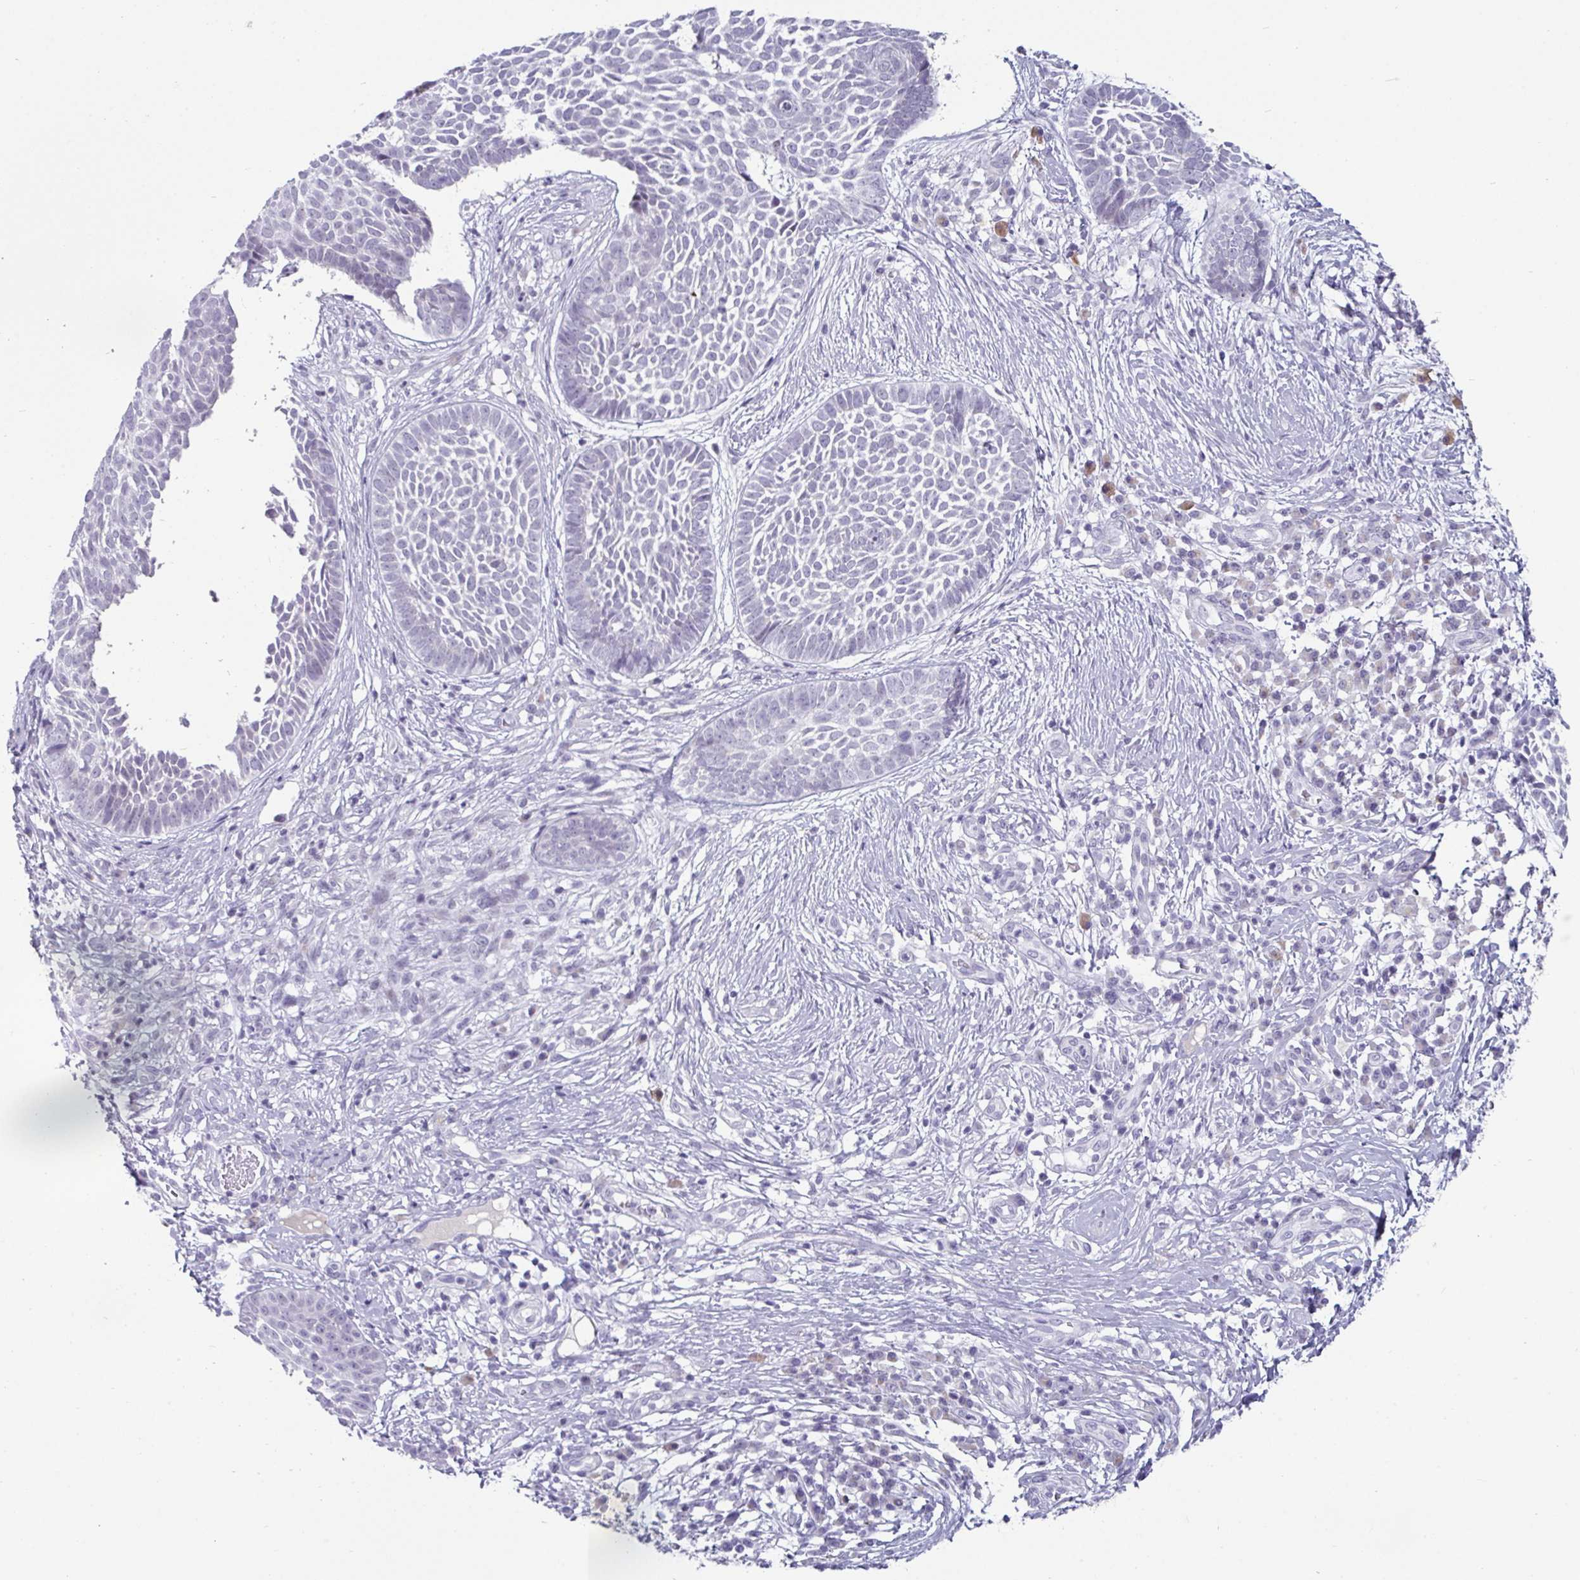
{"staining": {"intensity": "negative", "quantity": "none", "location": "none"}, "tissue": "skin cancer", "cell_type": "Tumor cells", "image_type": "cancer", "snomed": [{"axis": "morphology", "description": "Basal cell carcinoma"}, {"axis": "topography", "description": "Skin"}], "caption": "High power microscopy micrograph of an immunohistochemistry histopathology image of skin basal cell carcinoma, revealing no significant positivity in tumor cells.", "gene": "VSIG10L", "patient": {"sex": "female", "age": 89}}